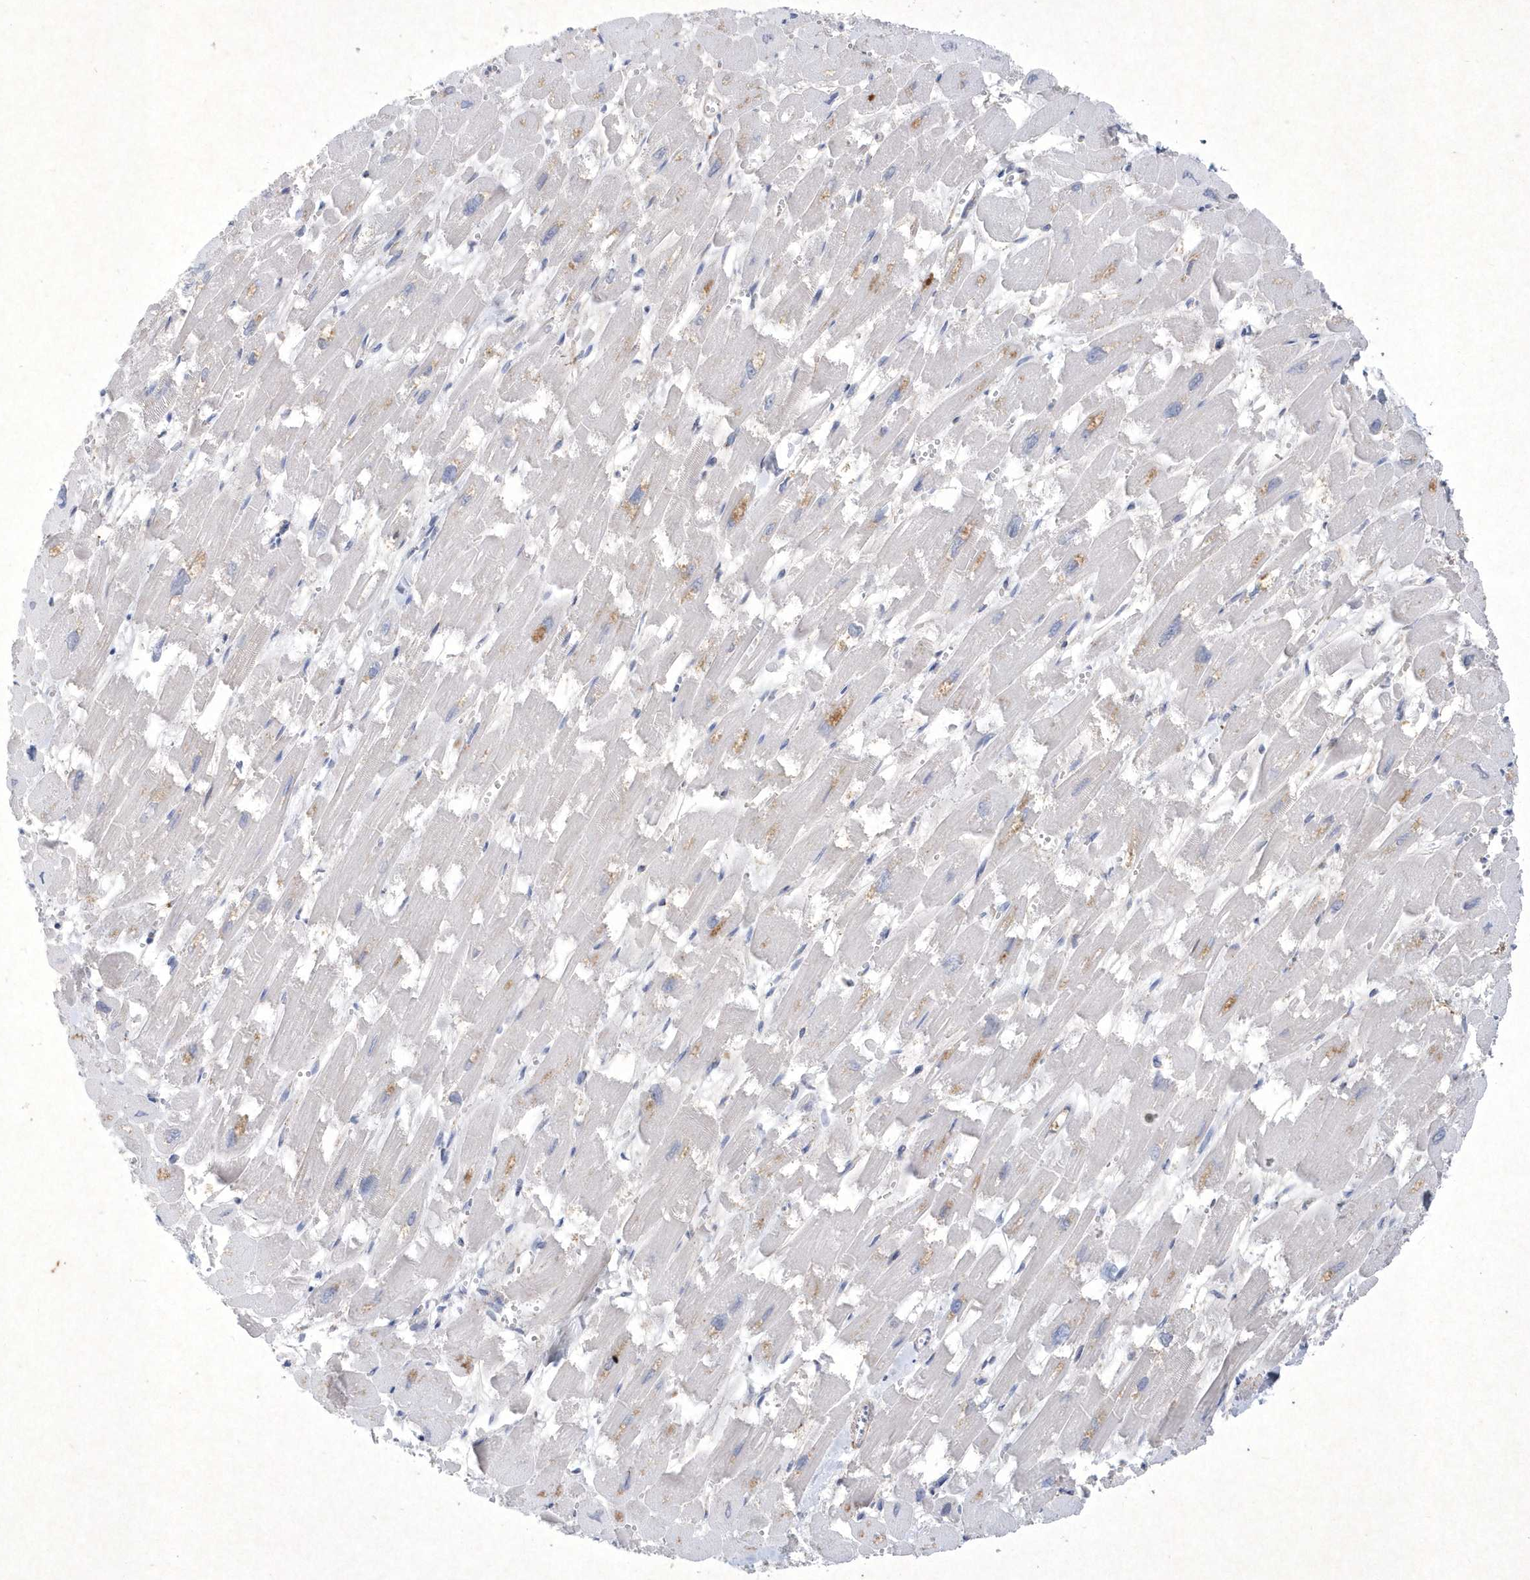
{"staining": {"intensity": "negative", "quantity": "none", "location": "none"}, "tissue": "heart muscle", "cell_type": "Cardiomyocytes", "image_type": "normal", "snomed": [{"axis": "morphology", "description": "Normal tissue, NOS"}, {"axis": "topography", "description": "Heart"}], "caption": "Cardiomyocytes show no significant protein staining in unremarkable heart muscle. The staining is performed using DAB (3,3'-diaminobenzidine) brown chromogen with nuclei counter-stained in using hematoxylin.", "gene": "BHLHA15", "patient": {"sex": "male", "age": 54}}